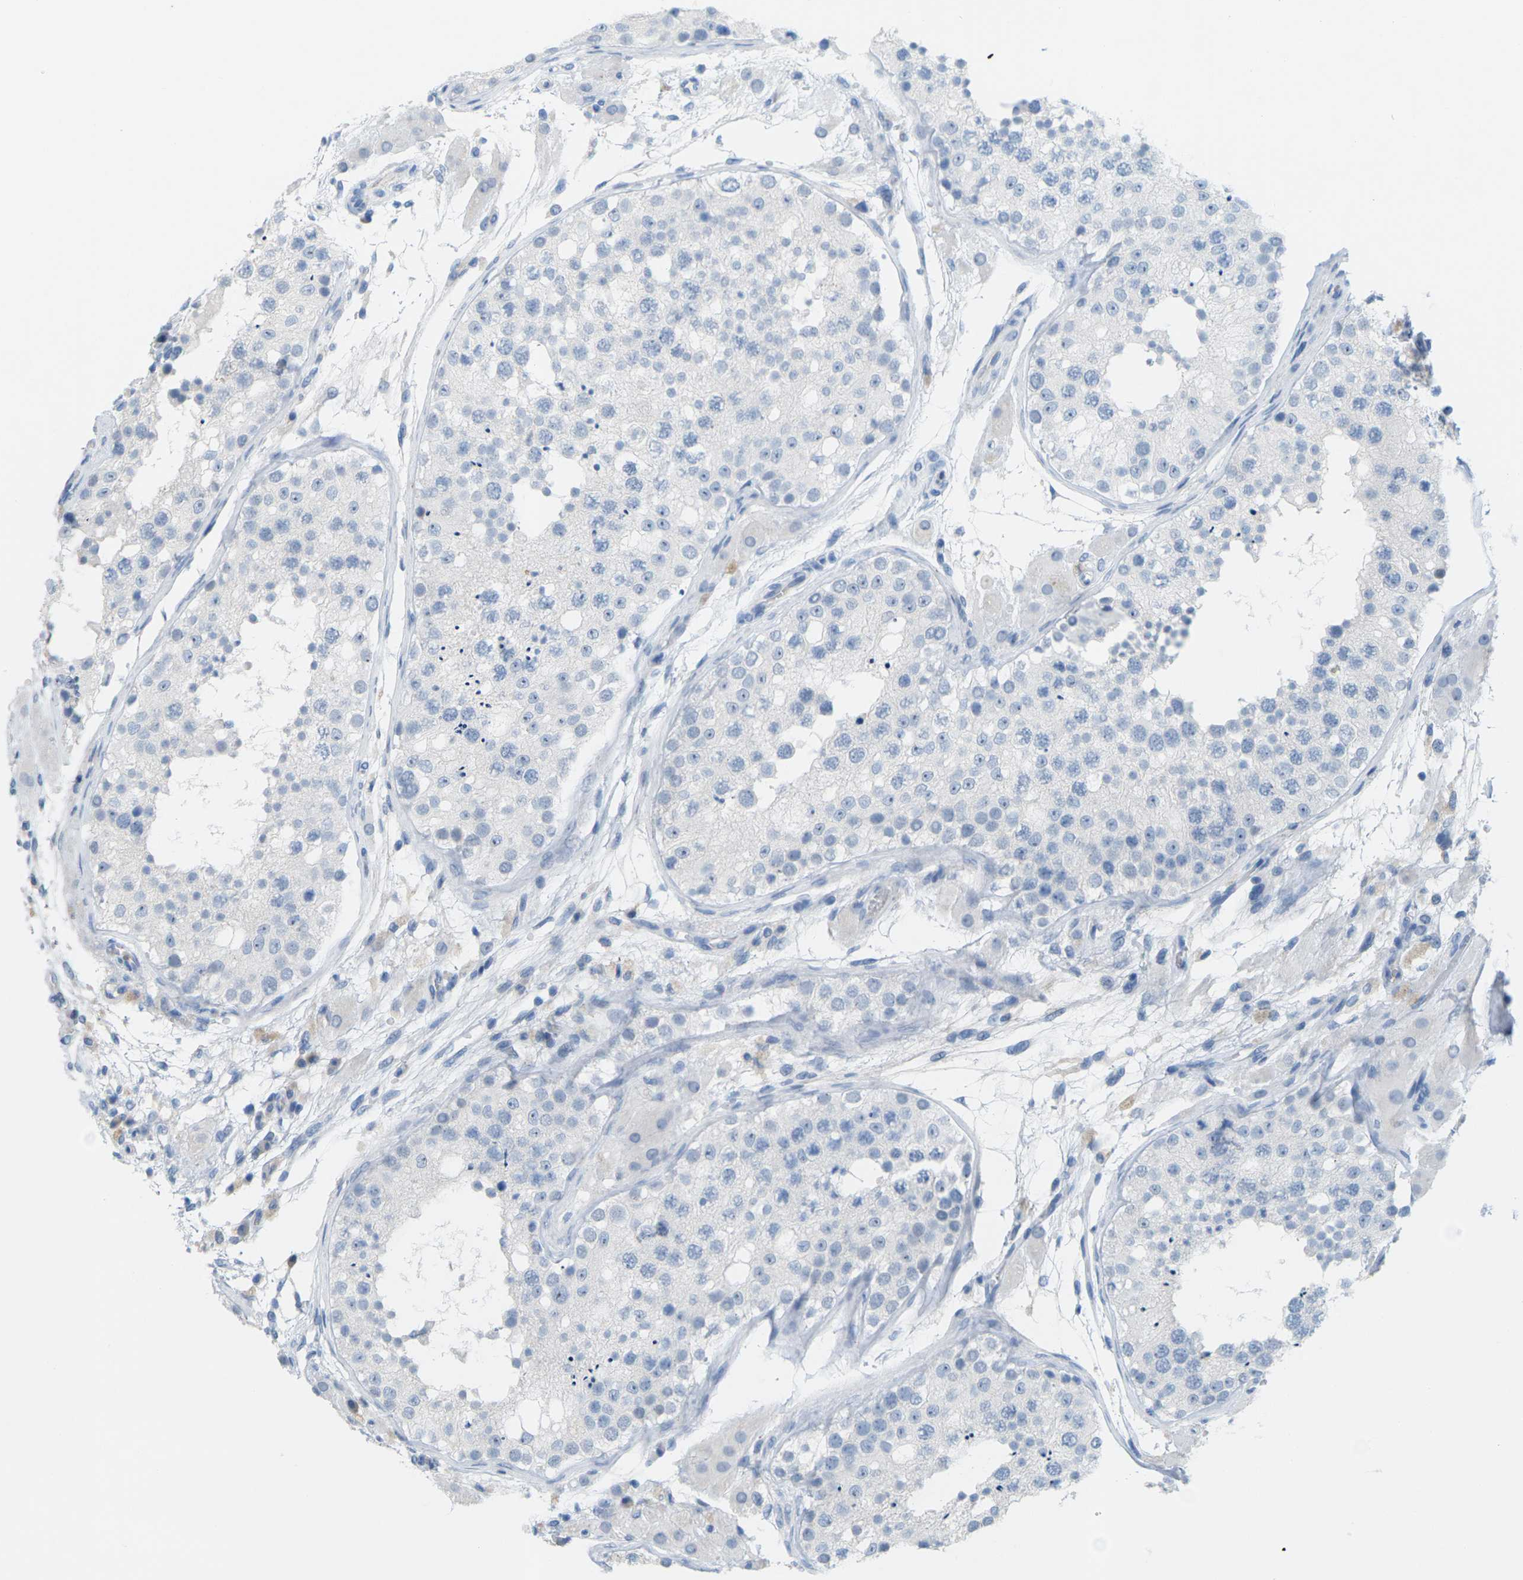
{"staining": {"intensity": "negative", "quantity": "none", "location": "none"}, "tissue": "testis", "cell_type": "Cells in seminiferous ducts", "image_type": "normal", "snomed": [{"axis": "morphology", "description": "Normal tissue, NOS"}, {"axis": "topography", "description": "Testis"}], "caption": "Micrograph shows no protein expression in cells in seminiferous ducts of normal testis.", "gene": "CLDN3", "patient": {"sex": "male", "age": 26}}